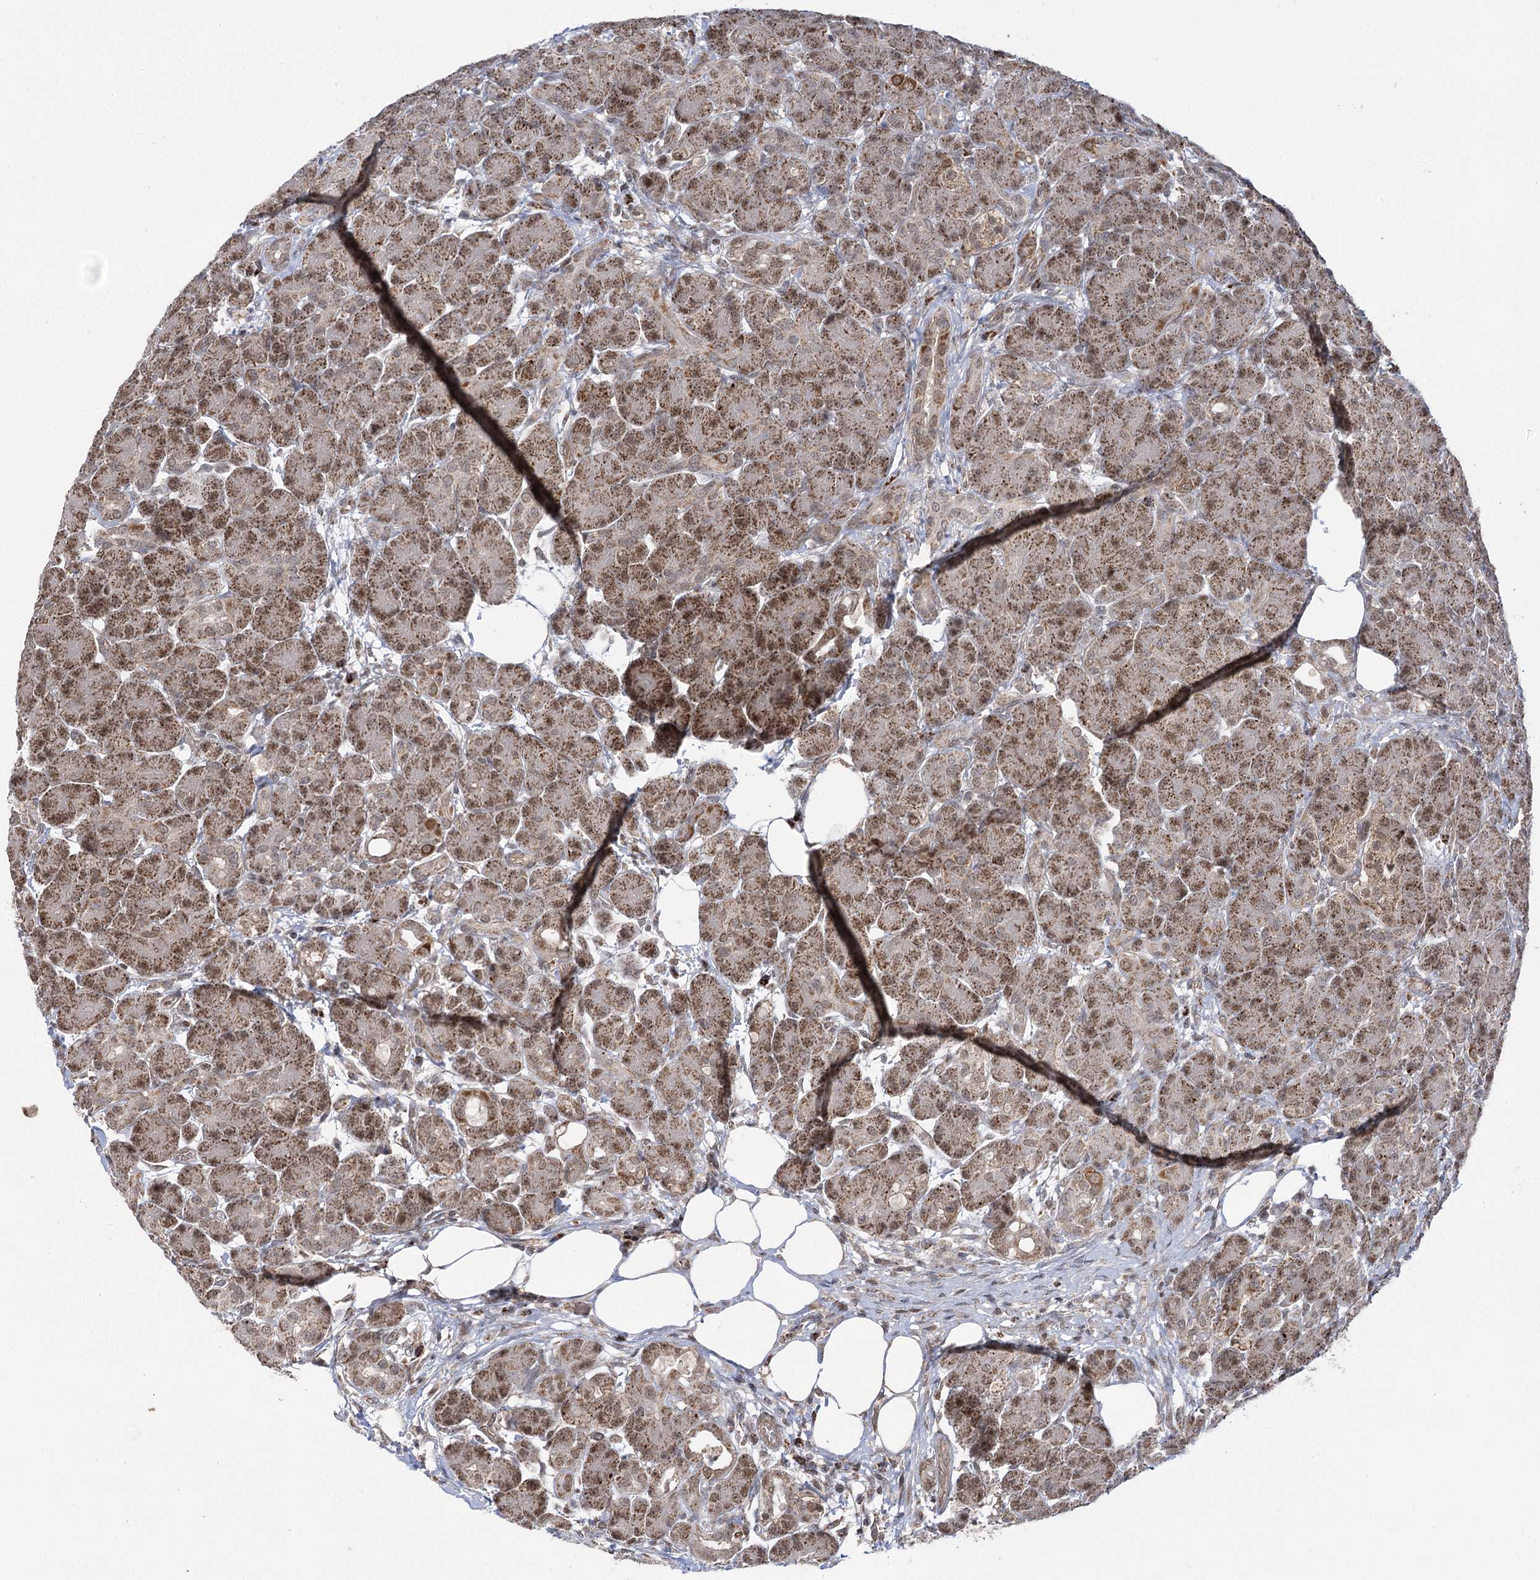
{"staining": {"intensity": "moderate", "quantity": ">75%", "location": "cytoplasmic/membranous,nuclear"}, "tissue": "pancreas", "cell_type": "Exocrine glandular cells", "image_type": "normal", "snomed": [{"axis": "morphology", "description": "Normal tissue, NOS"}, {"axis": "topography", "description": "Pancreas"}], "caption": "Immunohistochemical staining of unremarkable pancreas displays >75% levels of moderate cytoplasmic/membranous,nuclear protein positivity in about >75% of exocrine glandular cells. (DAB = brown stain, brightfield microscopy at high magnification).", "gene": "SLC4A1AP", "patient": {"sex": "male", "age": 63}}